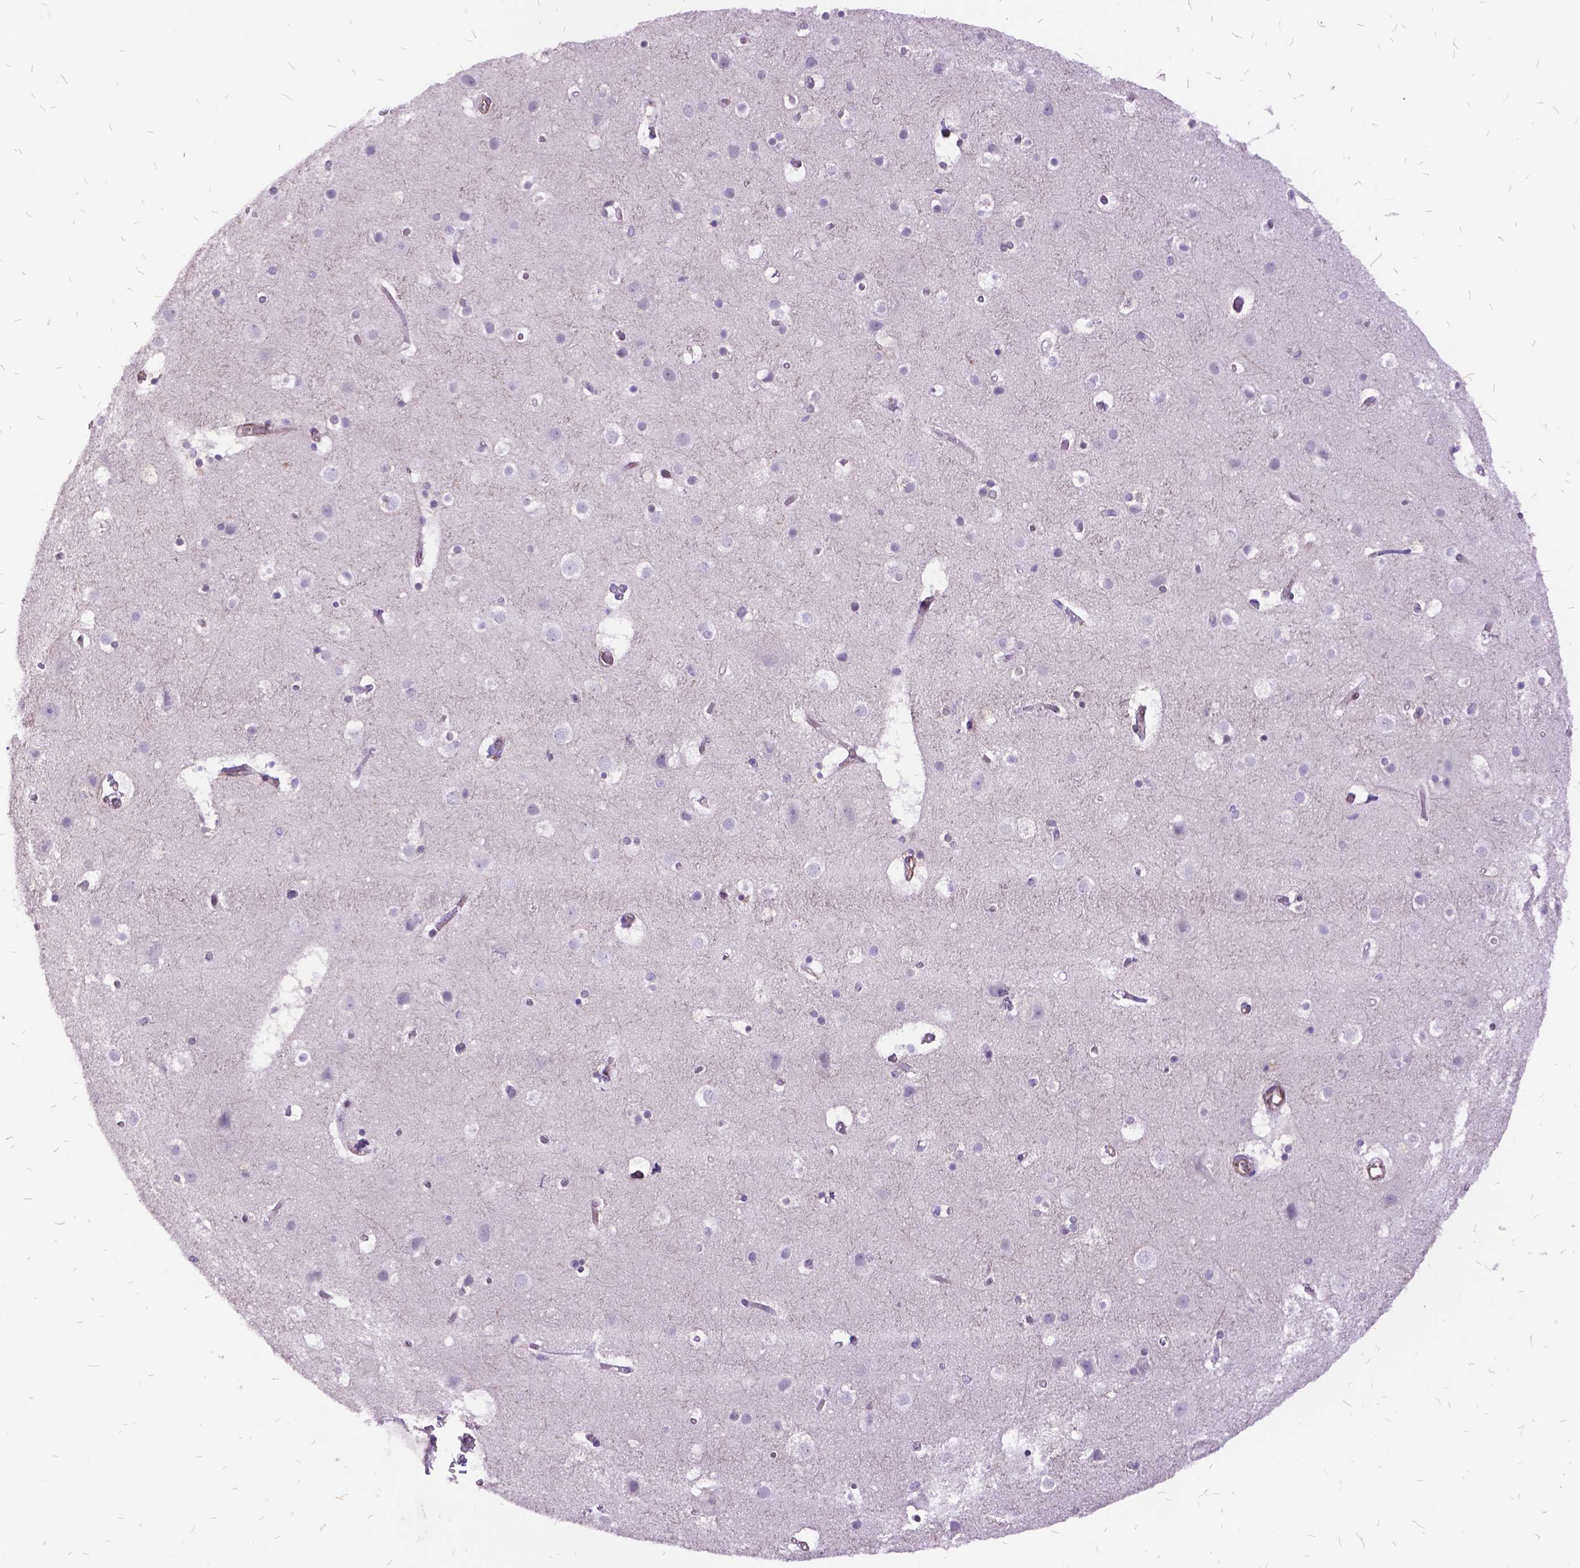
{"staining": {"intensity": "moderate", "quantity": ">75%", "location": "cytoplasmic/membranous"}, "tissue": "cerebral cortex", "cell_type": "Endothelial cells", "image_type": "normal", "snomed": [{"axis": "morphology", "description": "Normal tissue, NOS"}, {"axis": "topography", "description": "Cerebral cortex"}], "caption": "Immunohistochemistry (DAB (3,3'-diaminobenzidine)) staining of unremarkable cerebral cortex displays moderate cytoplasmic/membranous protein positivity in about >75% of endothelial cells. The staining is performed using DAB brown chromogen to label protein expression. The nuclei are counter-stained blue using hematoxylin.", "gene": "GRB7", "patient": {"sex": "female", "age": 52}}